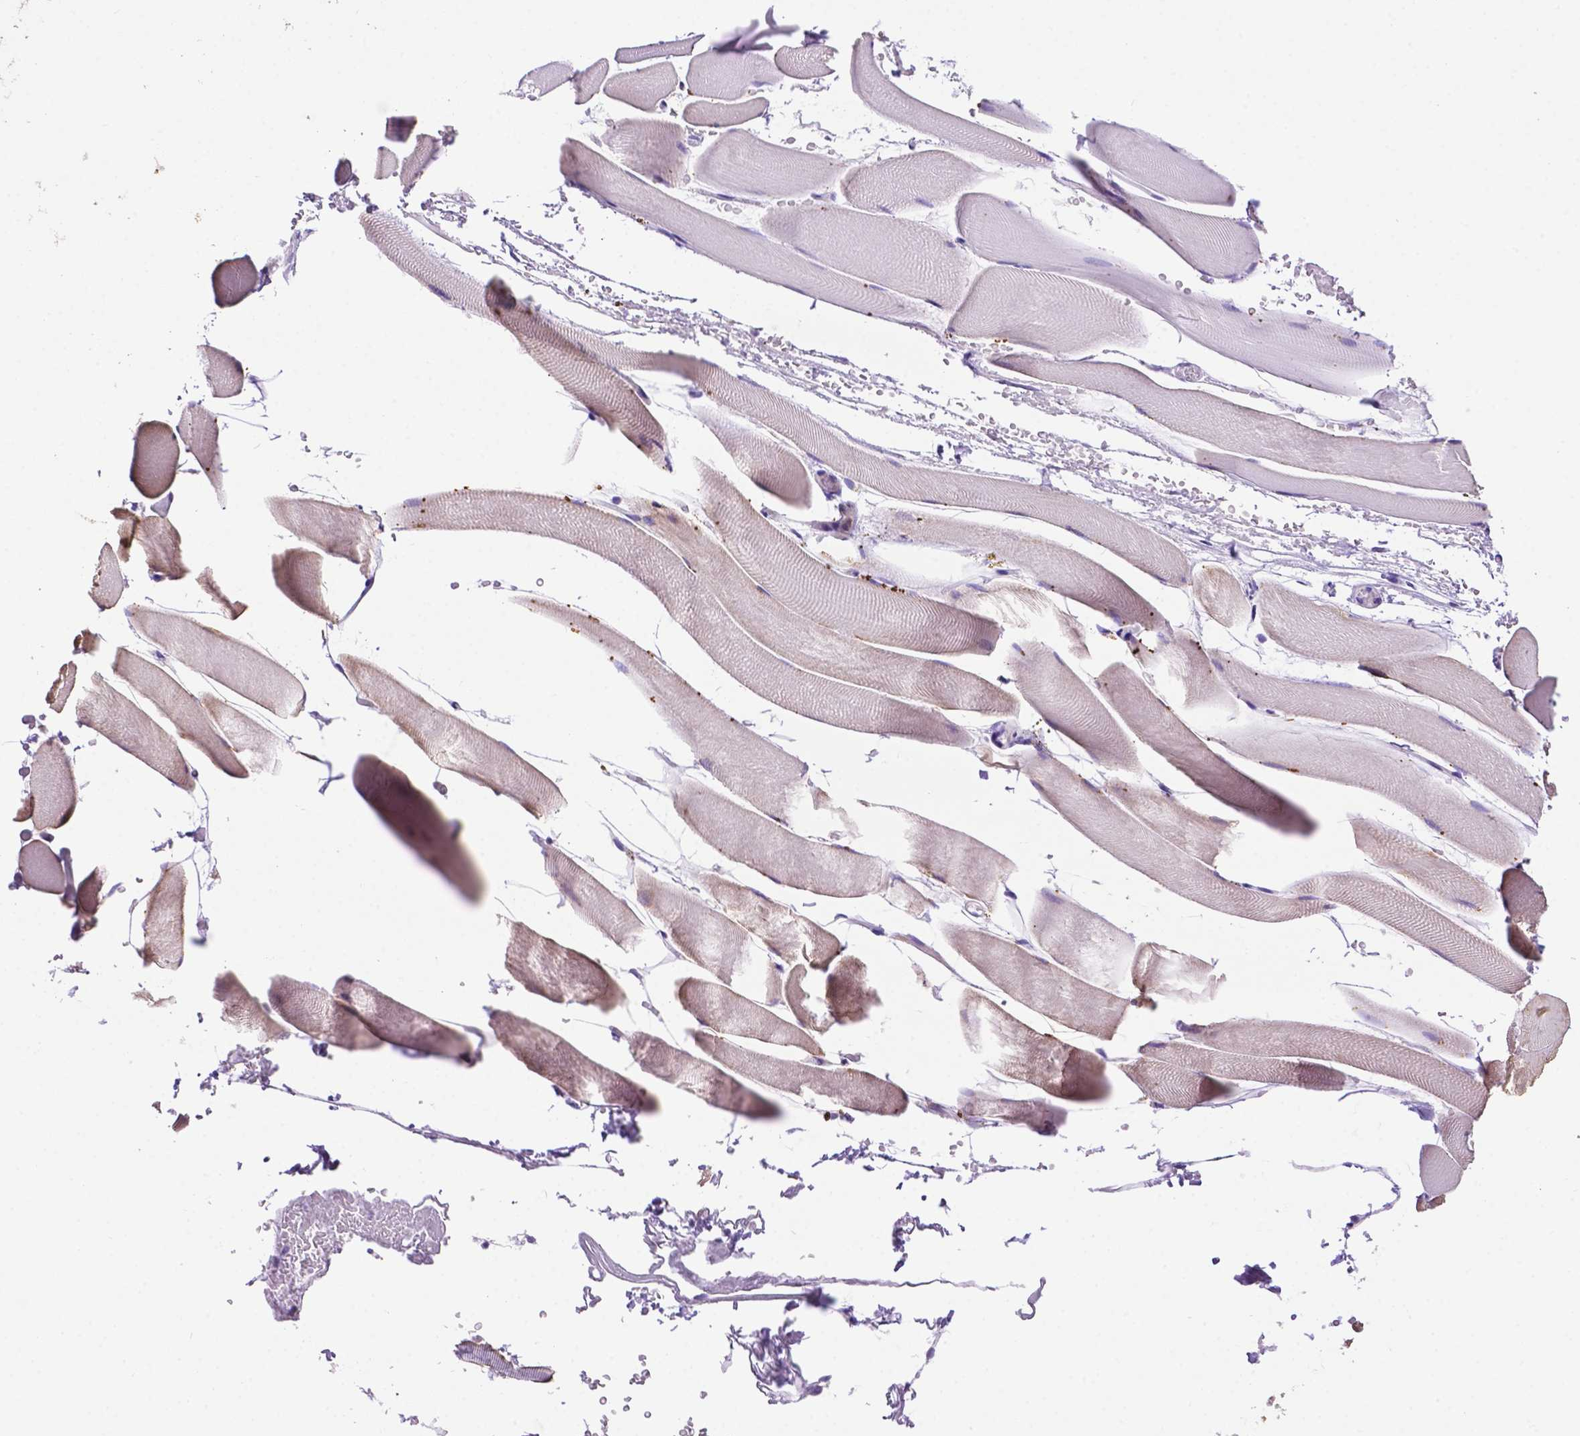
{"staining": {"intensity": "negative", "quantity": "none", "location": "none"}, "tissue": "skeletal muscle", "cell_type": "Myocytes", "image_type": "normal", "snomed": [{"axis": "morphology", "description": "Normal tissue, NOS"}, {"axis": "topography", "description": "Skeletal muscle"}], "caption": "A histopathology image of skeletal muscle stained for a protein shows no brown staining in myocytes.", "gene": "PHYHIP", "patient": {"sex": "female", "age": 37}}